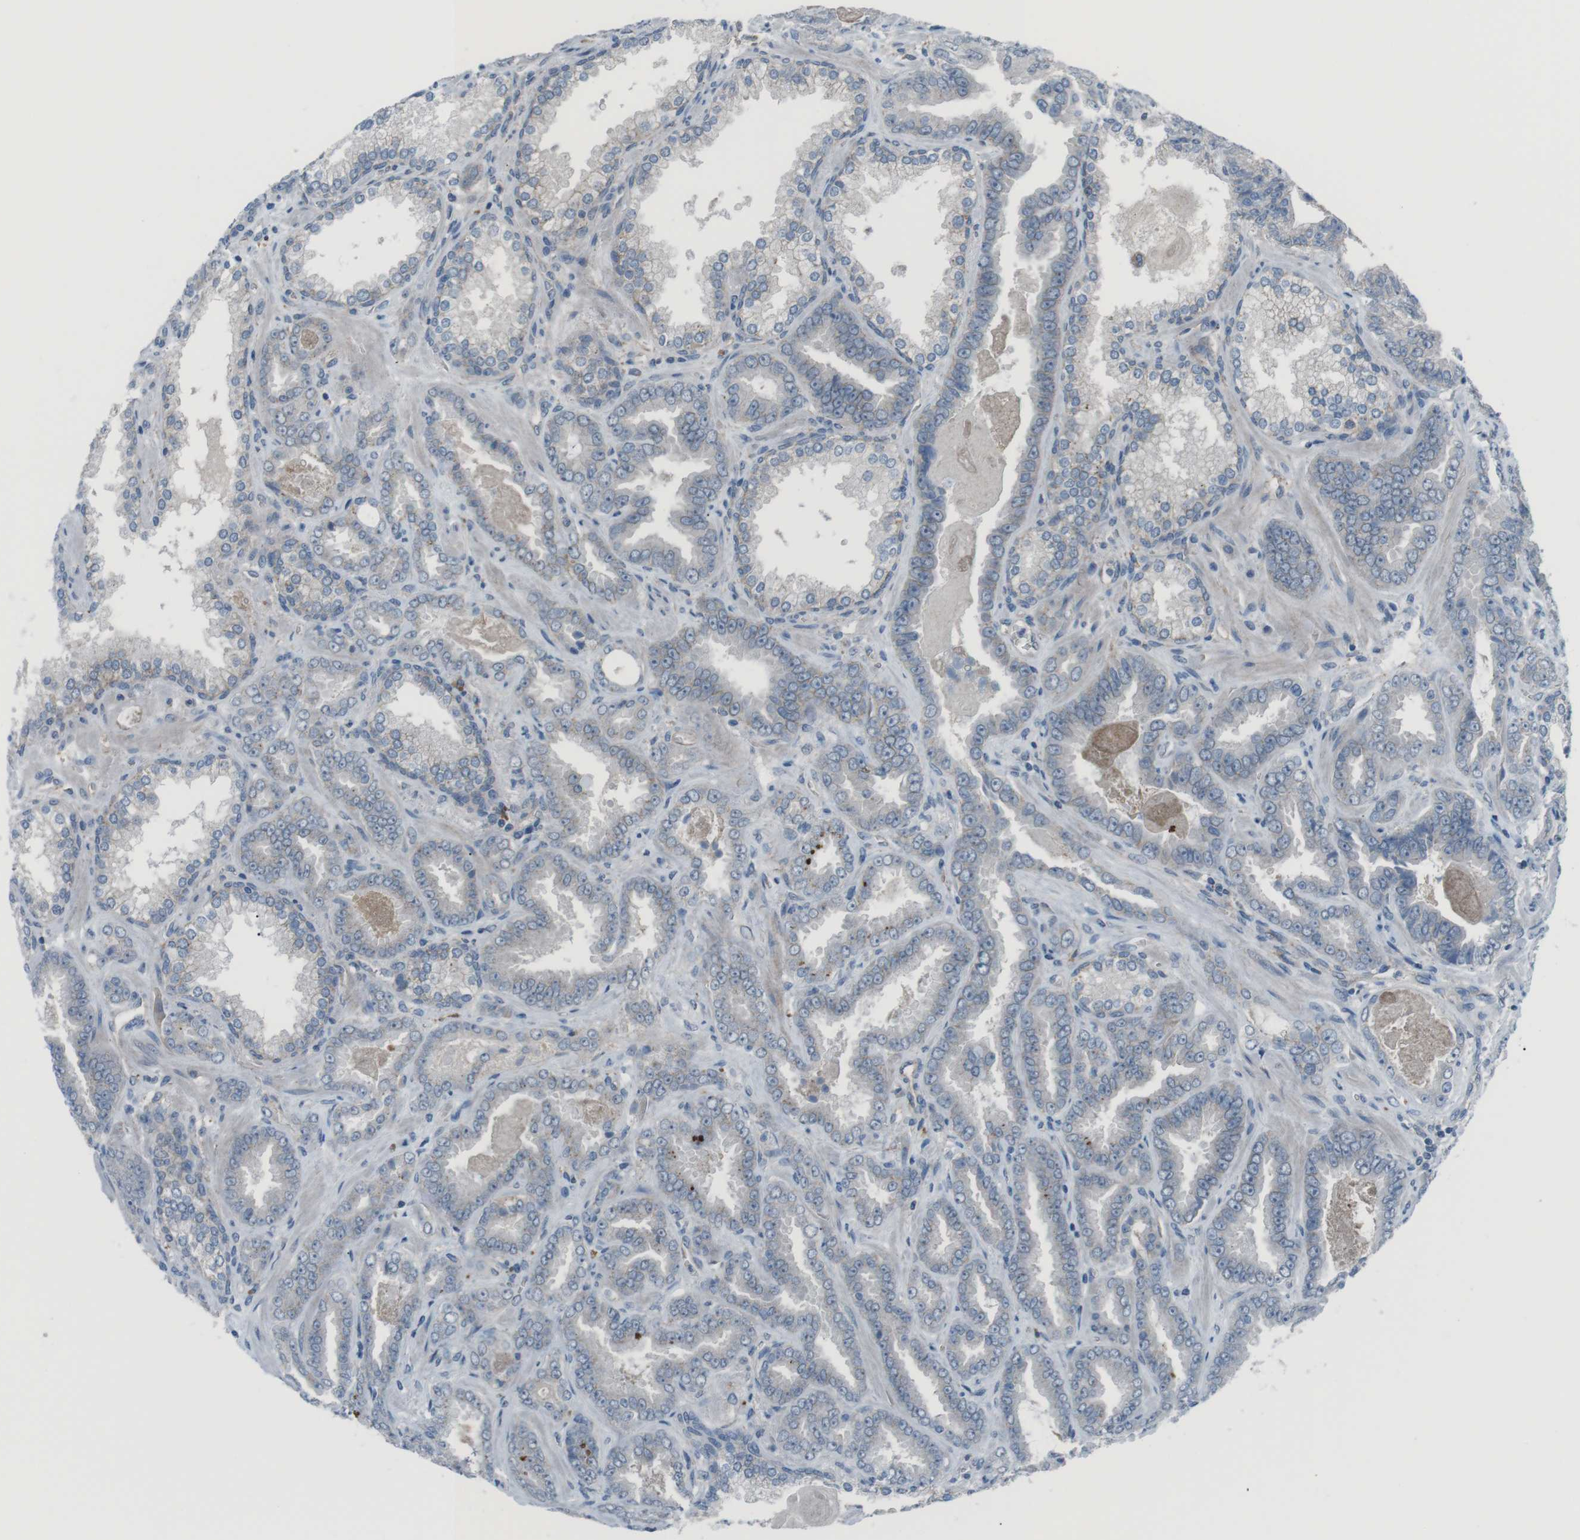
{"staining": {"intensity": "negative", "quantity": "none", "location": "none"}, "tissue": "prostate cancer", "cell_type": "Tumor cells", "image_type": "cancer", "snomed": [{"axis": "morphology", "description": "Adenocarcinoma, Low grade"}, {"axis": "topography", "description": "Prostate"}], "caption": "Tumor cells are negative for protein expression in human adenocarcinoma (low-grade) (prostate).", "gene": "SPTA1", "patient": {"sex": "male", "age": 60}}